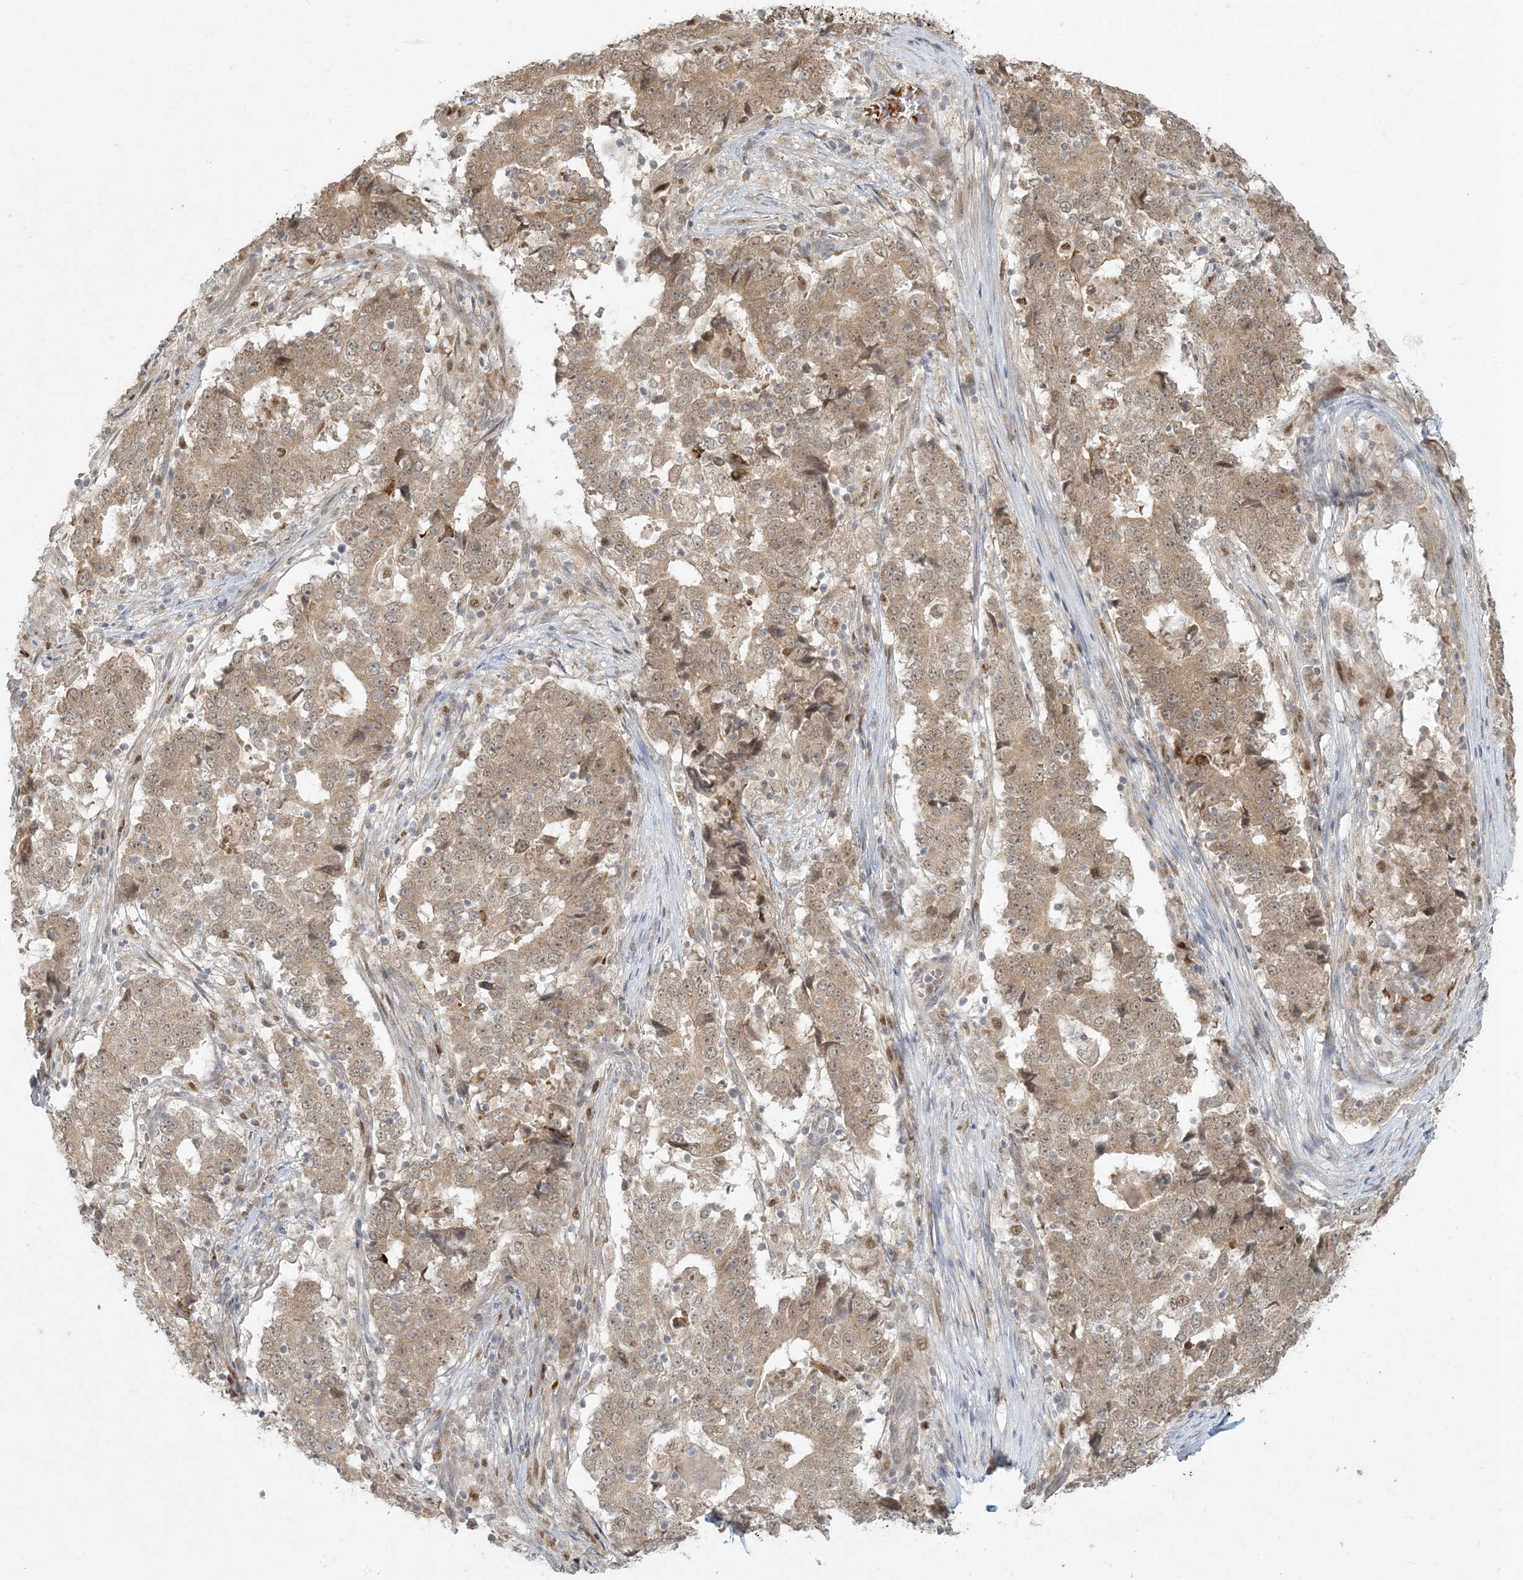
{"staining": {"intensity": "weak", "quantity": ">75%", "location": "cytoplasmic/membranous"}, "tissue": "stomach cancer", "cell_type": "Tumor cells", "image_type": "cancer", "snomed": [{"axis": "morphology", "description": "Adenocarcinoma, NOS"}, {"axis": "topography", "description": "Stomach"}], "caption": "This histopathology image demonstrates IHC staining of adenocarcinoma (stomach), with low weak cytoplasmic/membranous positivity in approximately >75% of tumor cells.", "gene": "CTDNEP1", "patient": {"sex": "male", "age": 59}}